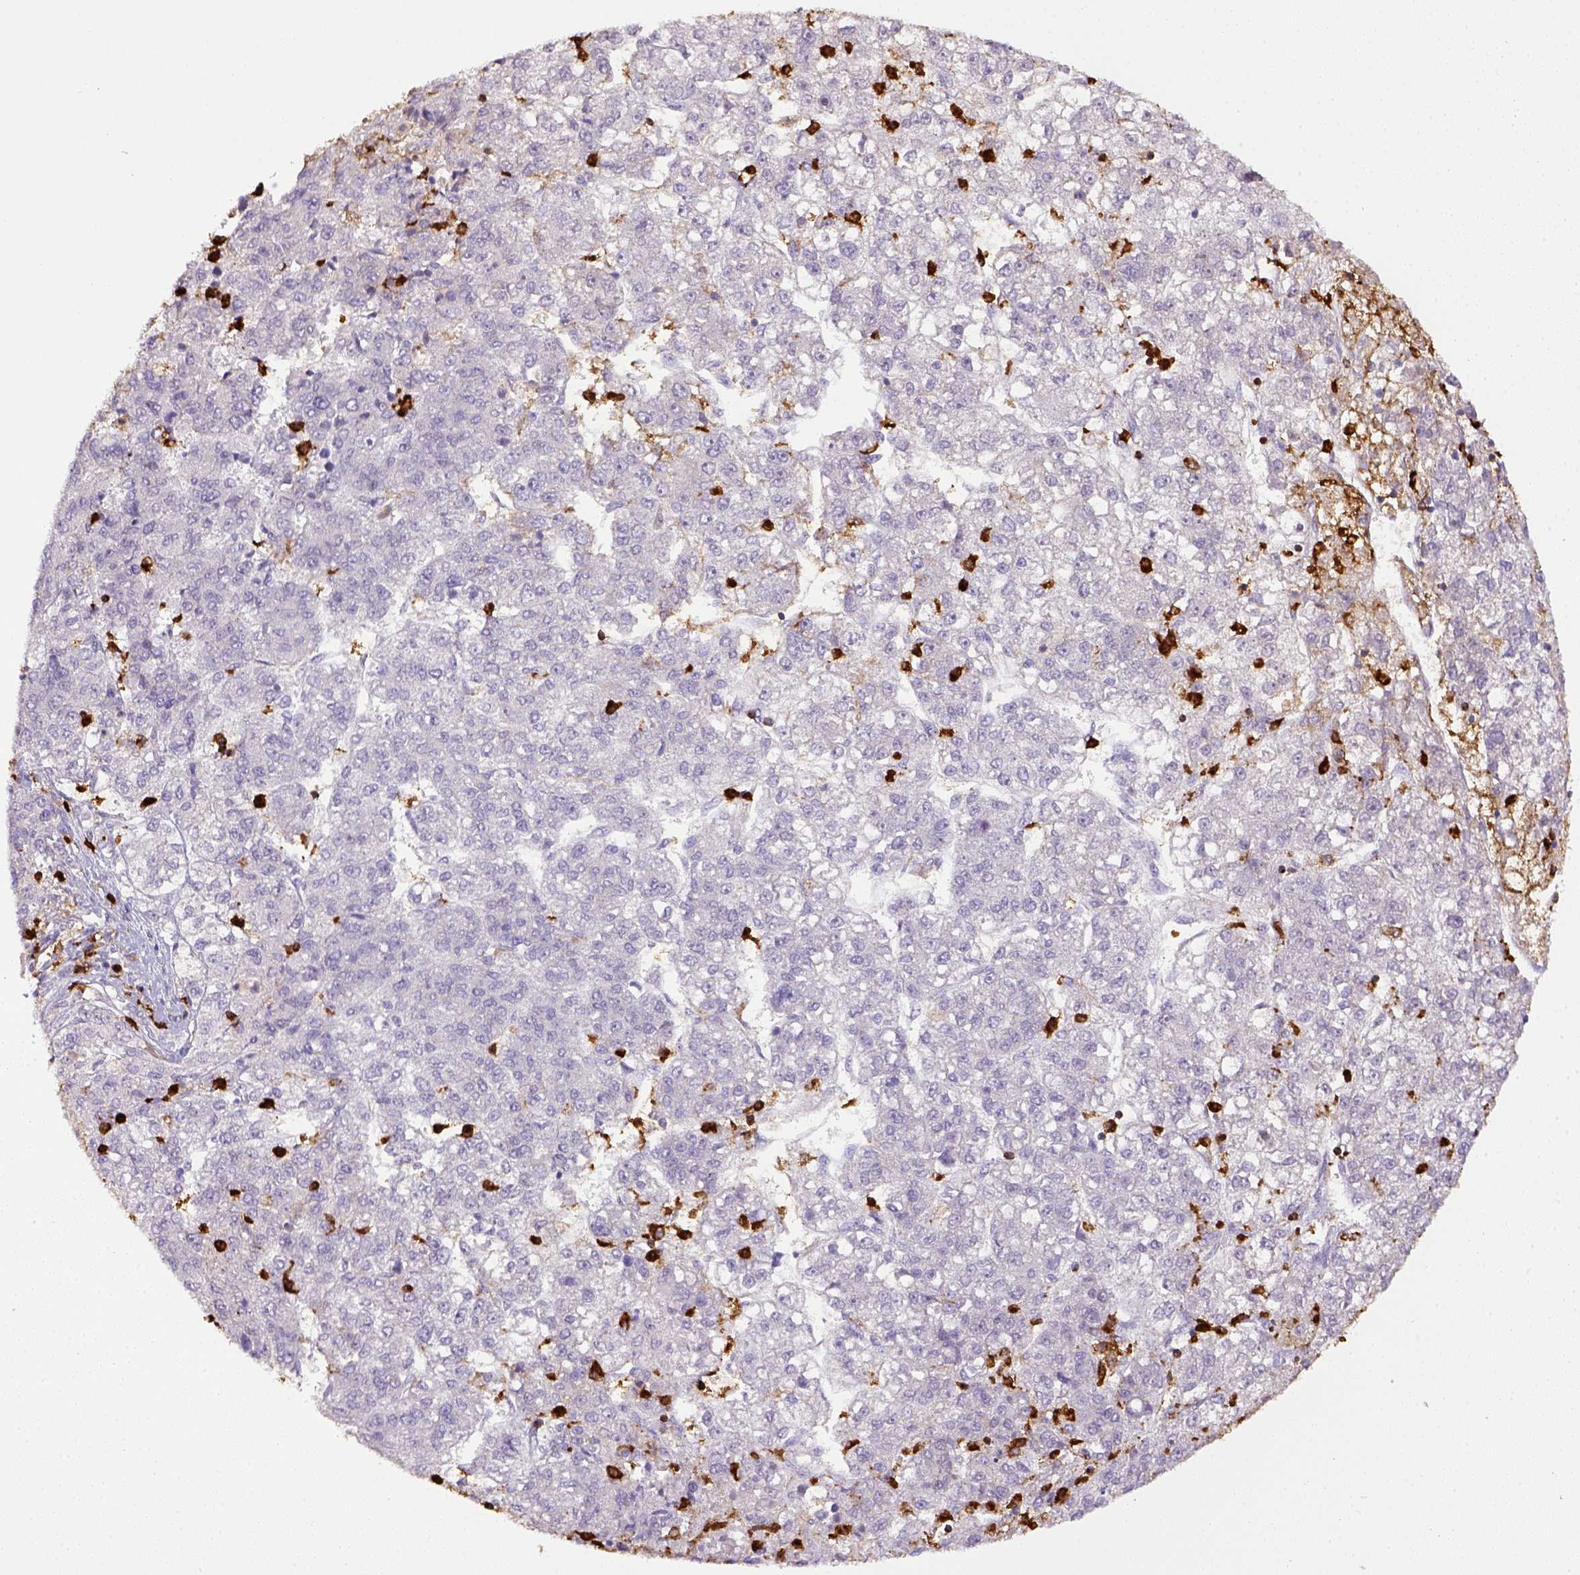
{"staining": {"intensity": "negative", "quantity": "none", "location": "none"}, "tissue": "liver cancer", "cell_type": "Tumor cells", "image_type": "cancer", "snomed": [{"axis": "morphology", "description": "Carcinoma, Hepatocellular, NOS"}, {"axis": "topography", "description": "Liver"}], "caption": "Tumor cells show no significant staining in liver hepatocellular carcinoma.", "gene": "ITGAM", "patient": {"sex": "male", "age": 56}}